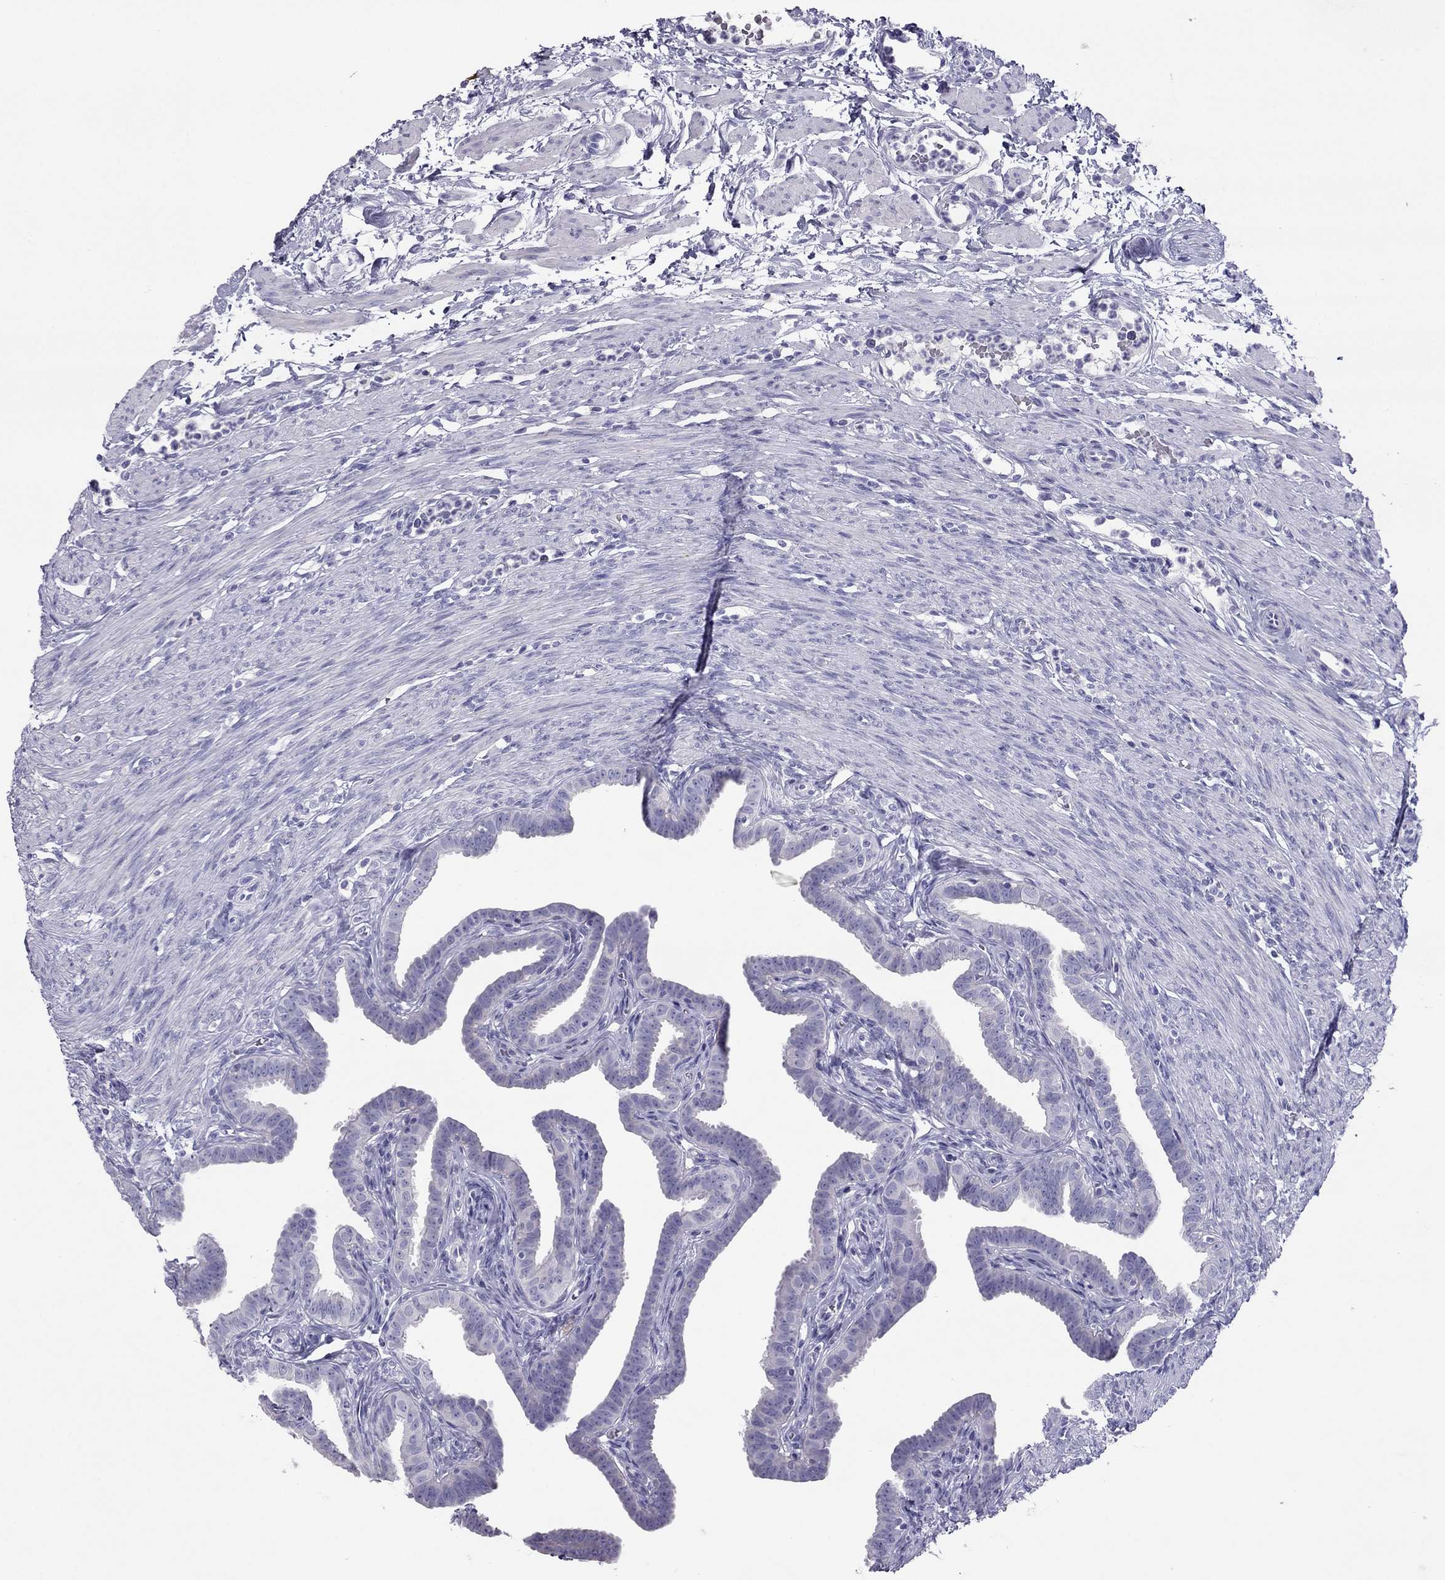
{"staining": {"intensity": "negative", "quantity": "none", "location": "none"}, "tissue": "fallopian tube", "cell_type": "Glandular cells", "image_type": "normal", "snomed": [{"axis": "morphology", "description": "Normal tissue, NOS"}, {"axis": "topography", "description": "Fallopian tube"}, {"axis": "topography", "description": "Ovary"}], "caption": "Immunohistochemical staining of unremarkable human fallopian tube reveals no significant staining in glandular cells.", "gene": "MAEL", "patient": {"sex": "female", "age": 33}}